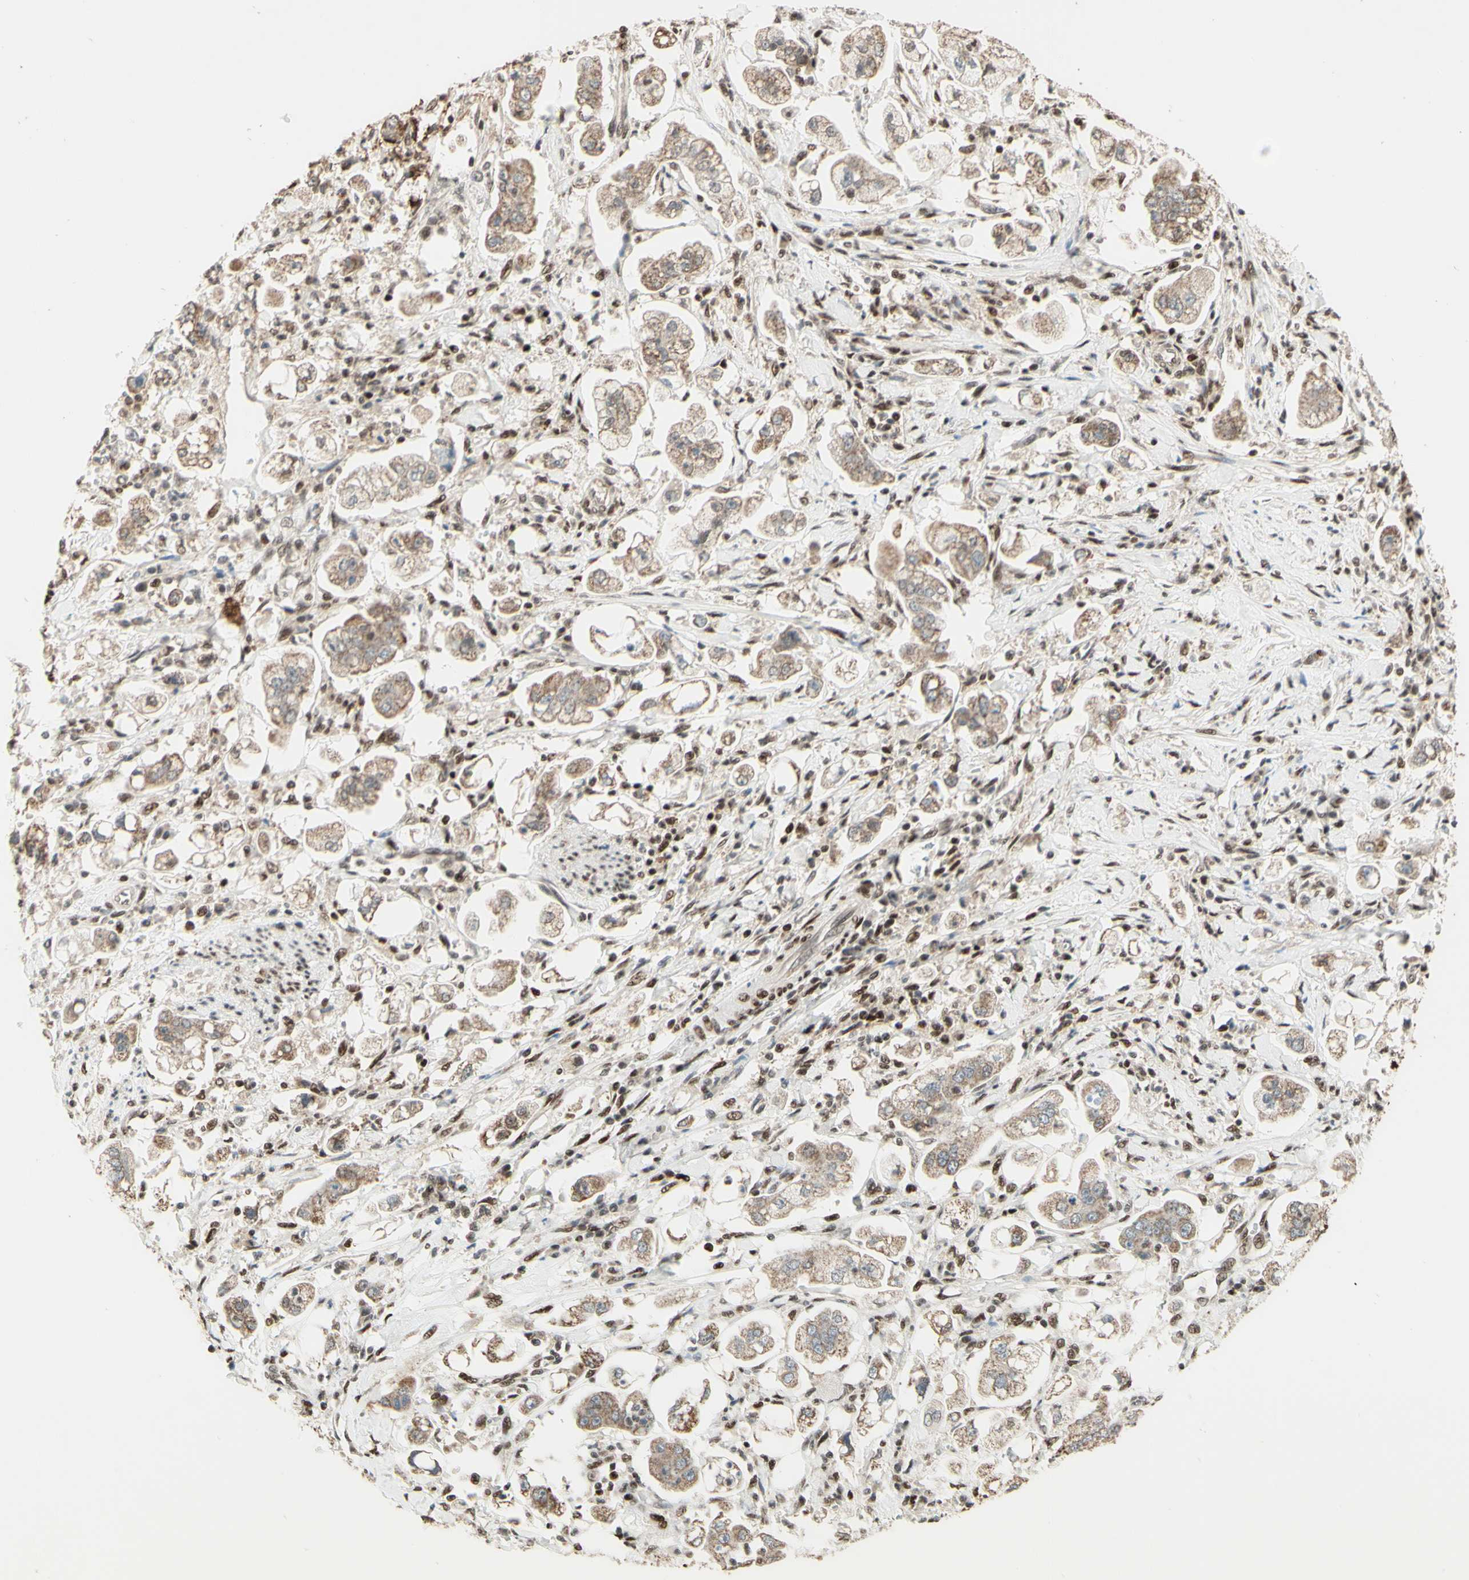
{"staining": {"intensity": "weak", "quantity": ">75%", "location": "cytoplasmic/membranous"}, "tissue": "stomach cancer", "cell_type": "Tumor cells", "image_type": "cancer", "snomed": [{"axis": "morphology", "description": "Adenocarcinoma, NOS"}, {"axis": "topography", "description": "Stomach"}], "caption": "This histopathology image shows immunohistochemistry staining of adenocarcinoma (stomach), with low weak cytoplasmic/membranous expression in about >75% of tumor cells.", "gene": "NR3C1", "patient": {"sex": "male", "age": 62}}